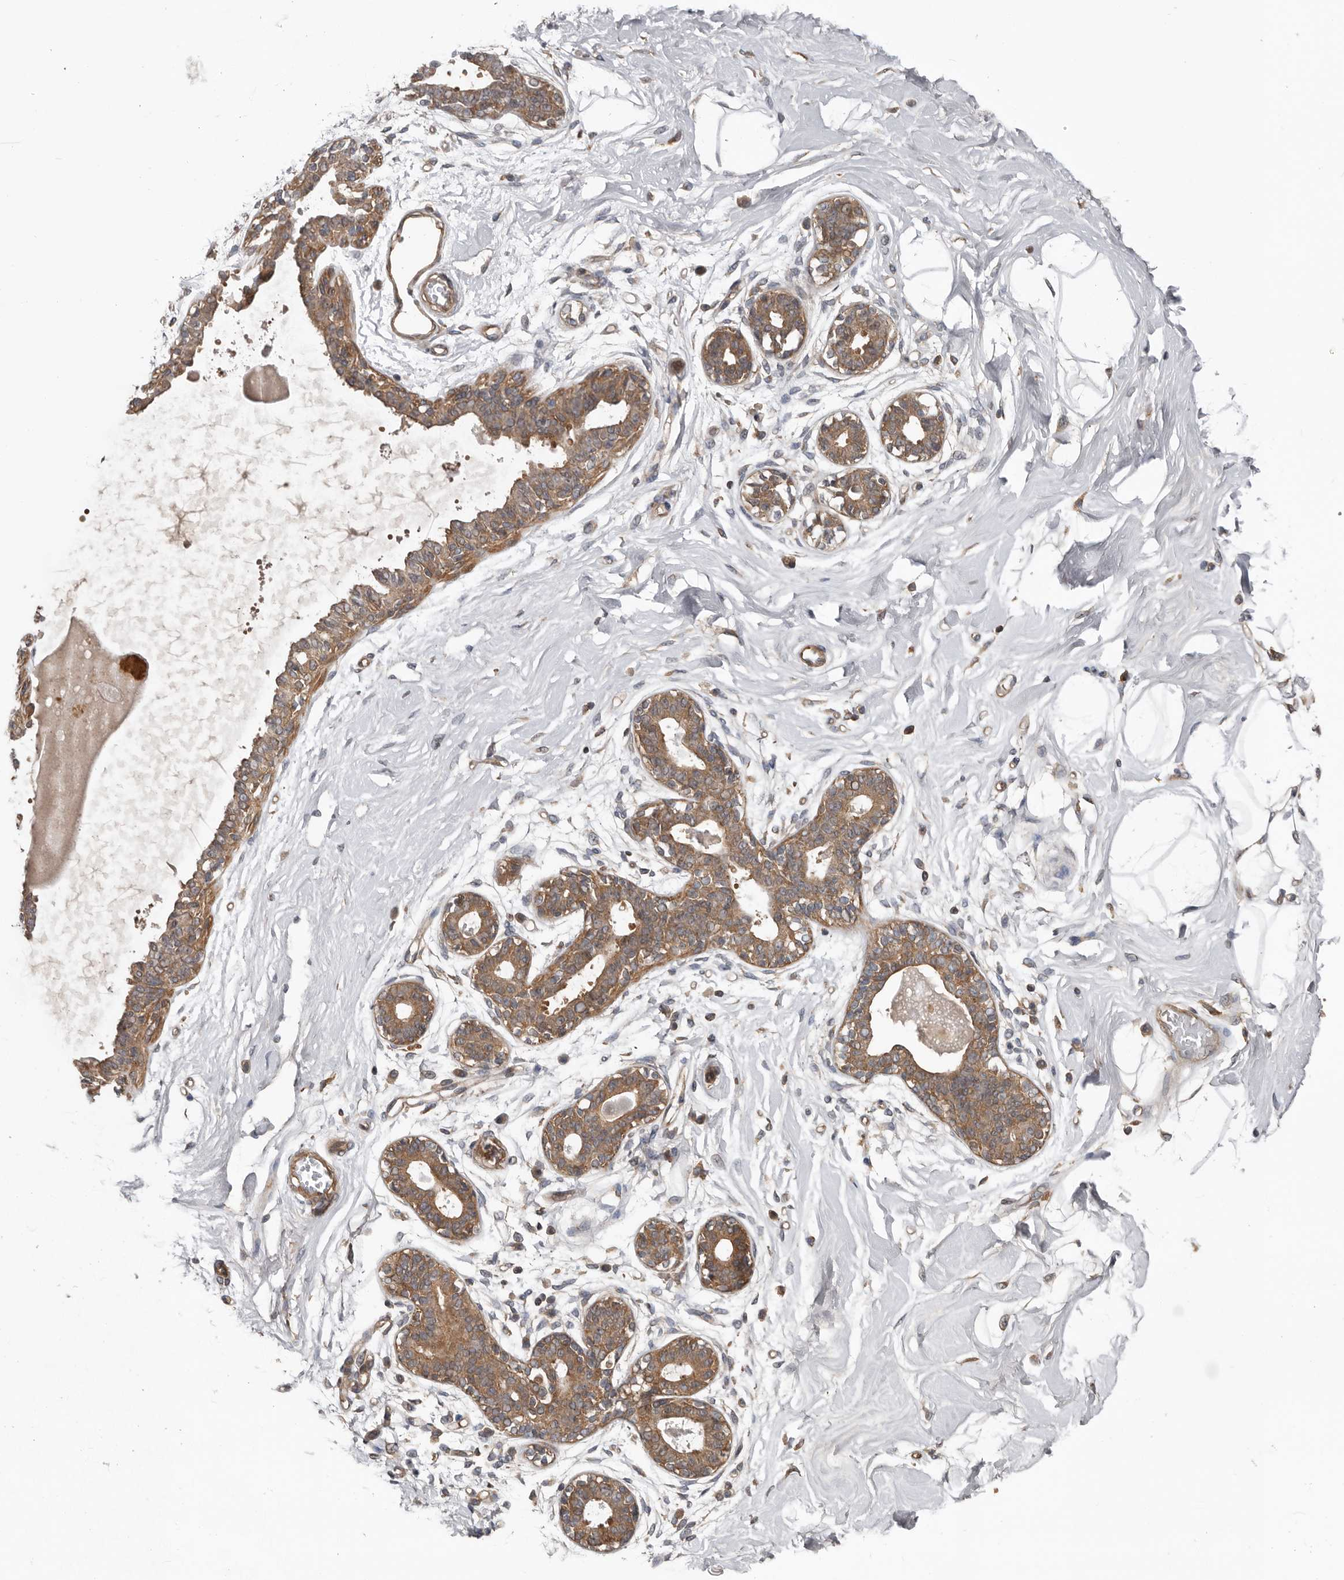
{"staining": {"intensity": "weak", "quantity": "<25%", "location": "cytoplasmic/membranous"}, "tissue": "breast", "cell_type": "Adipocytes", "image_type": "normal", "snomed": [{"axis": "morphology", "description": "Normal tissue, NOS"}, {"axis": "topography", "description": "Breast"}], "caption": "Immunohistochemical staining of unremarkable breast reveals no significant staining in adipocytes. (DAB (3,3'-diaminobenzidine) immunohistochemistry, high magnification).", "gene": "DNAJB4", "patient": {"sex": "female", "age": 45}}